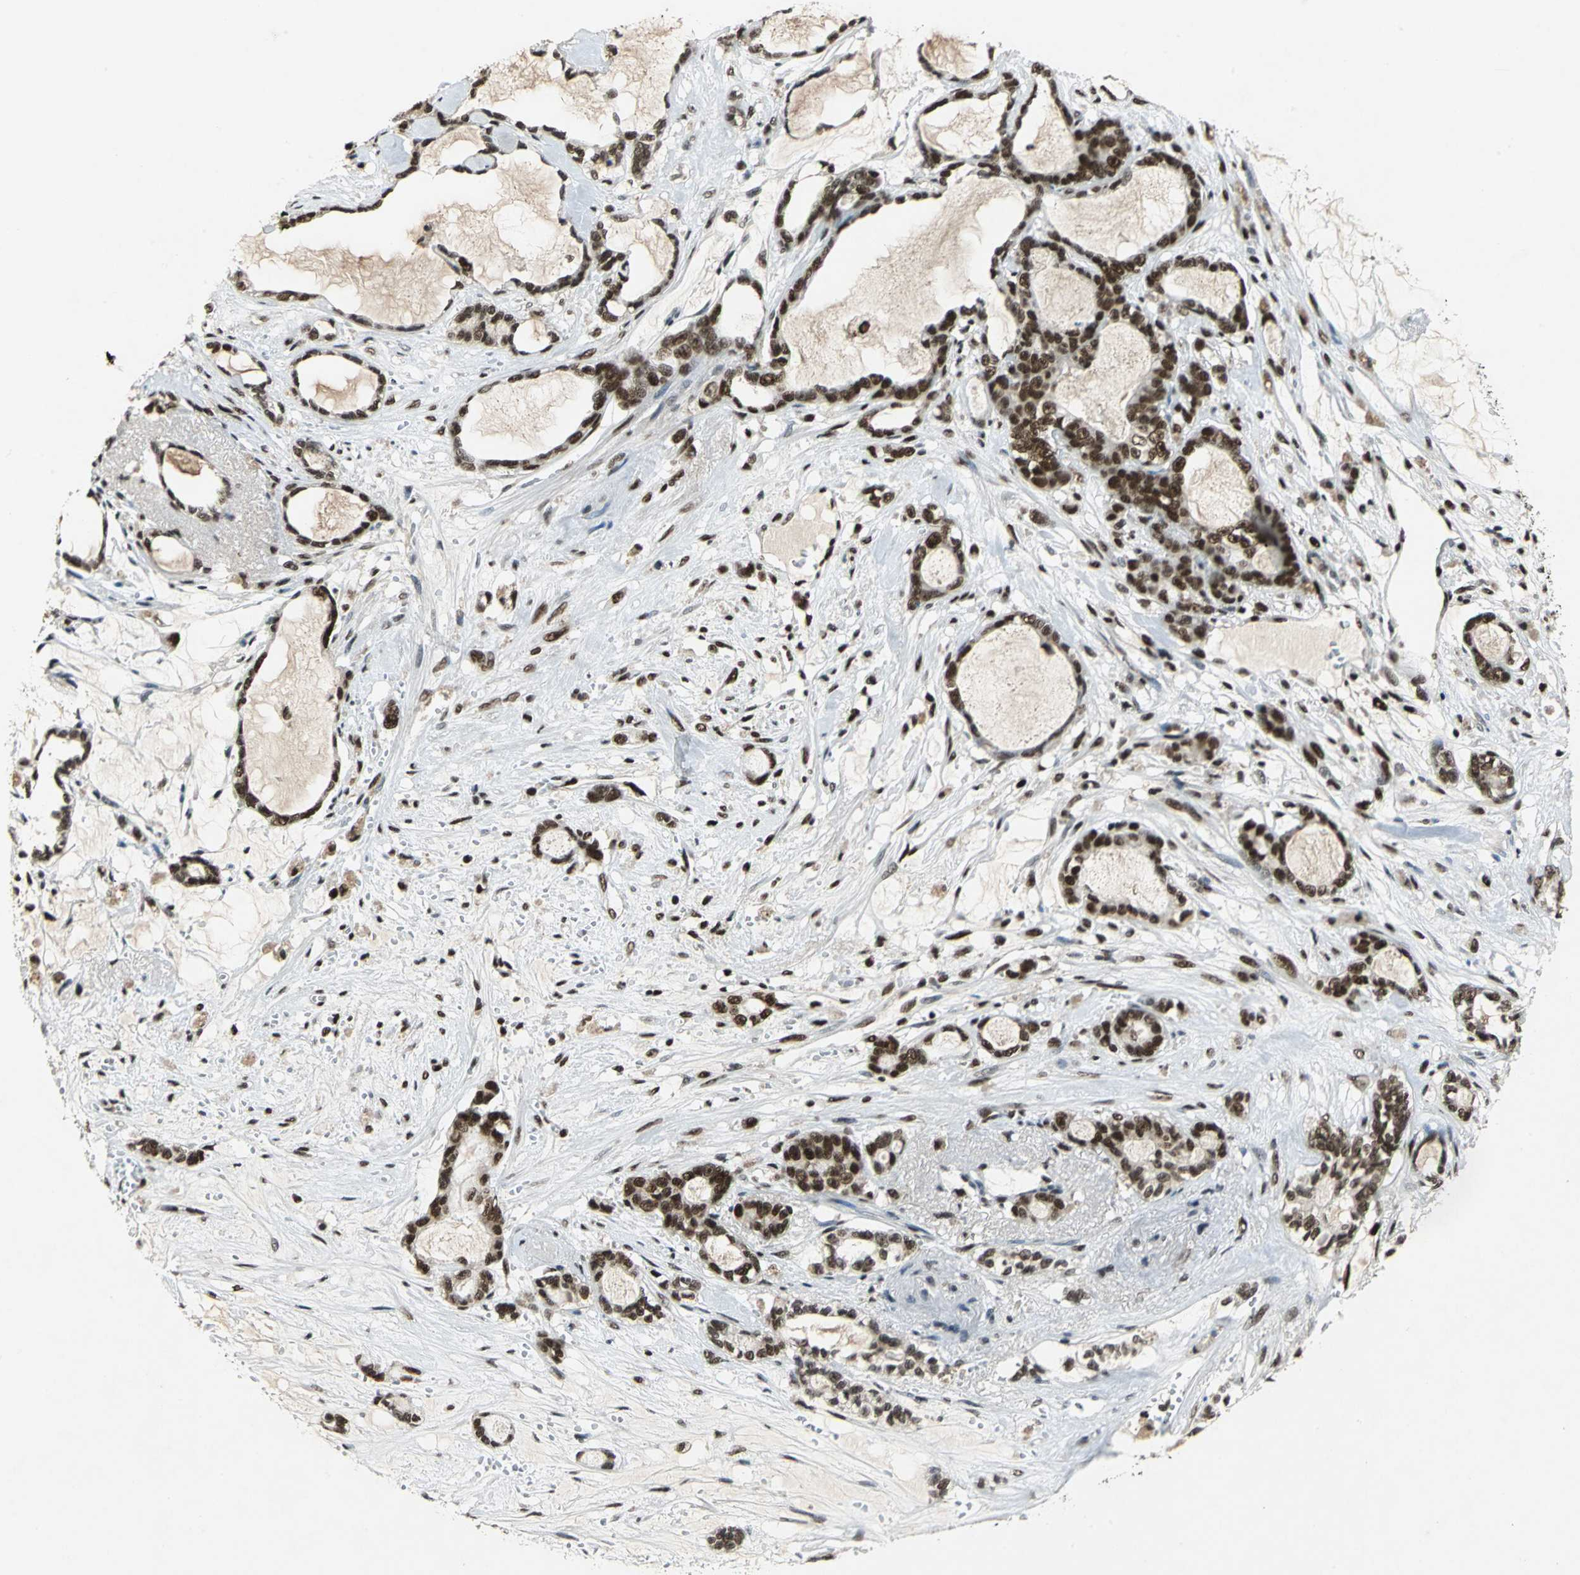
{"staining": {"intensity": "strong", "quantity": ">75%", "location": "nuclear"}, "tissue": "pancreatic cancer", "cell_type": "Tumor cells", "image_type": "cancer", "snomed": [{"axis": "morphology", "description": "Adenocarcinoma, NOS"}, {"axis": "topography", "description": "Pancreas"}], "caption": "This is a histology image of immunohistochemistry (IHC) staining of adenocarcinoma (pancreatic), which shows strong expression in the nuclear of tumor cells.", "gene": "MTA2", "patient": {"sex": "female", "age": 73}}